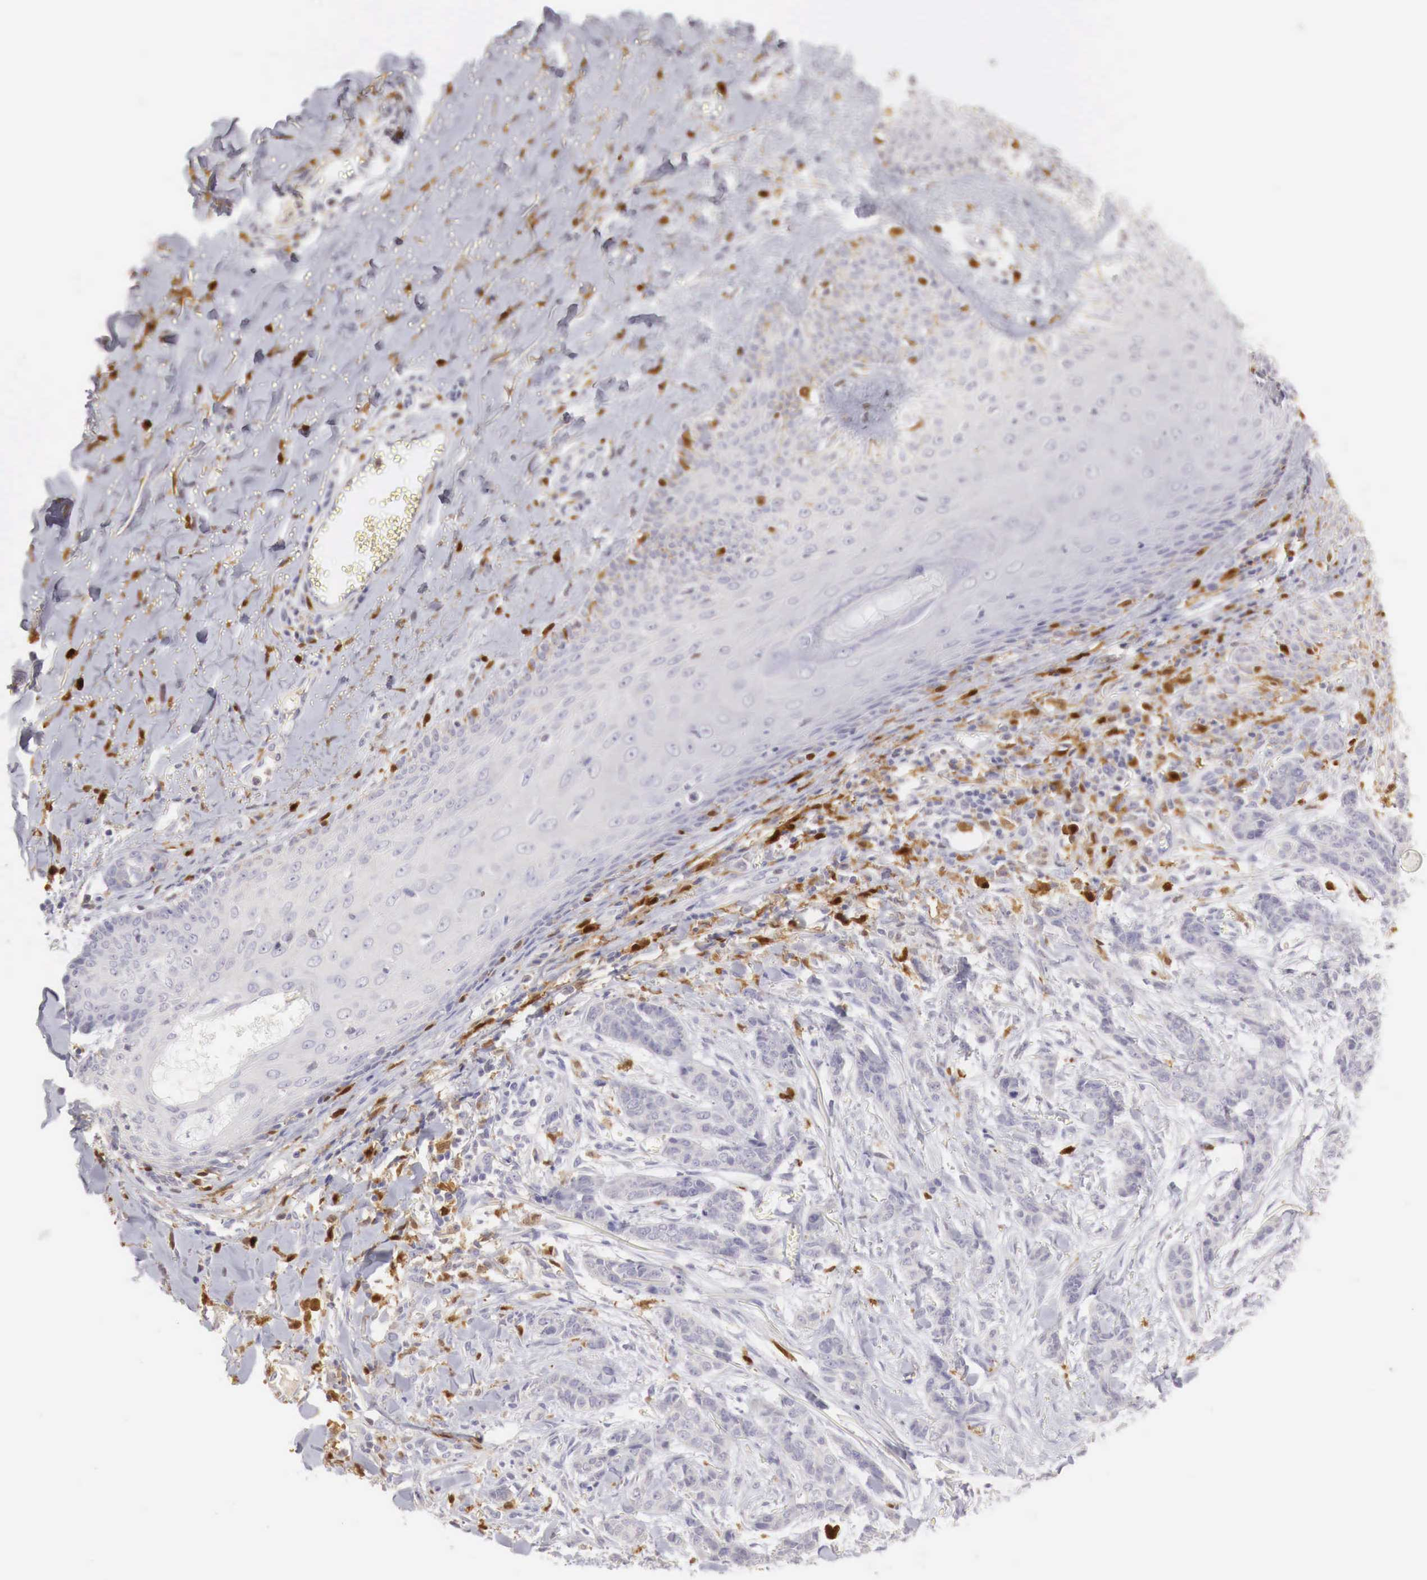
{"staining": {"intensity": "negative", "quantity": "none", "location": "none"}, "tissue": "skin cancer", "cell_type": "Tumor cells", "image_type": "cancer", "snomed": [{"axis": "morphology", "description": "Normal tissue, NOS"}, {"axis": "morphology", "description": "Basal cell carcinoma"}, {"axis": "topography", "description": "Skin"}], "caption": "Immunohistochemical staining of human skin basal cell carcinoma exhibits no significant expression in tumor cells.", "gene": "RENBP", "patient": {"sex": "female", "age": 65}}